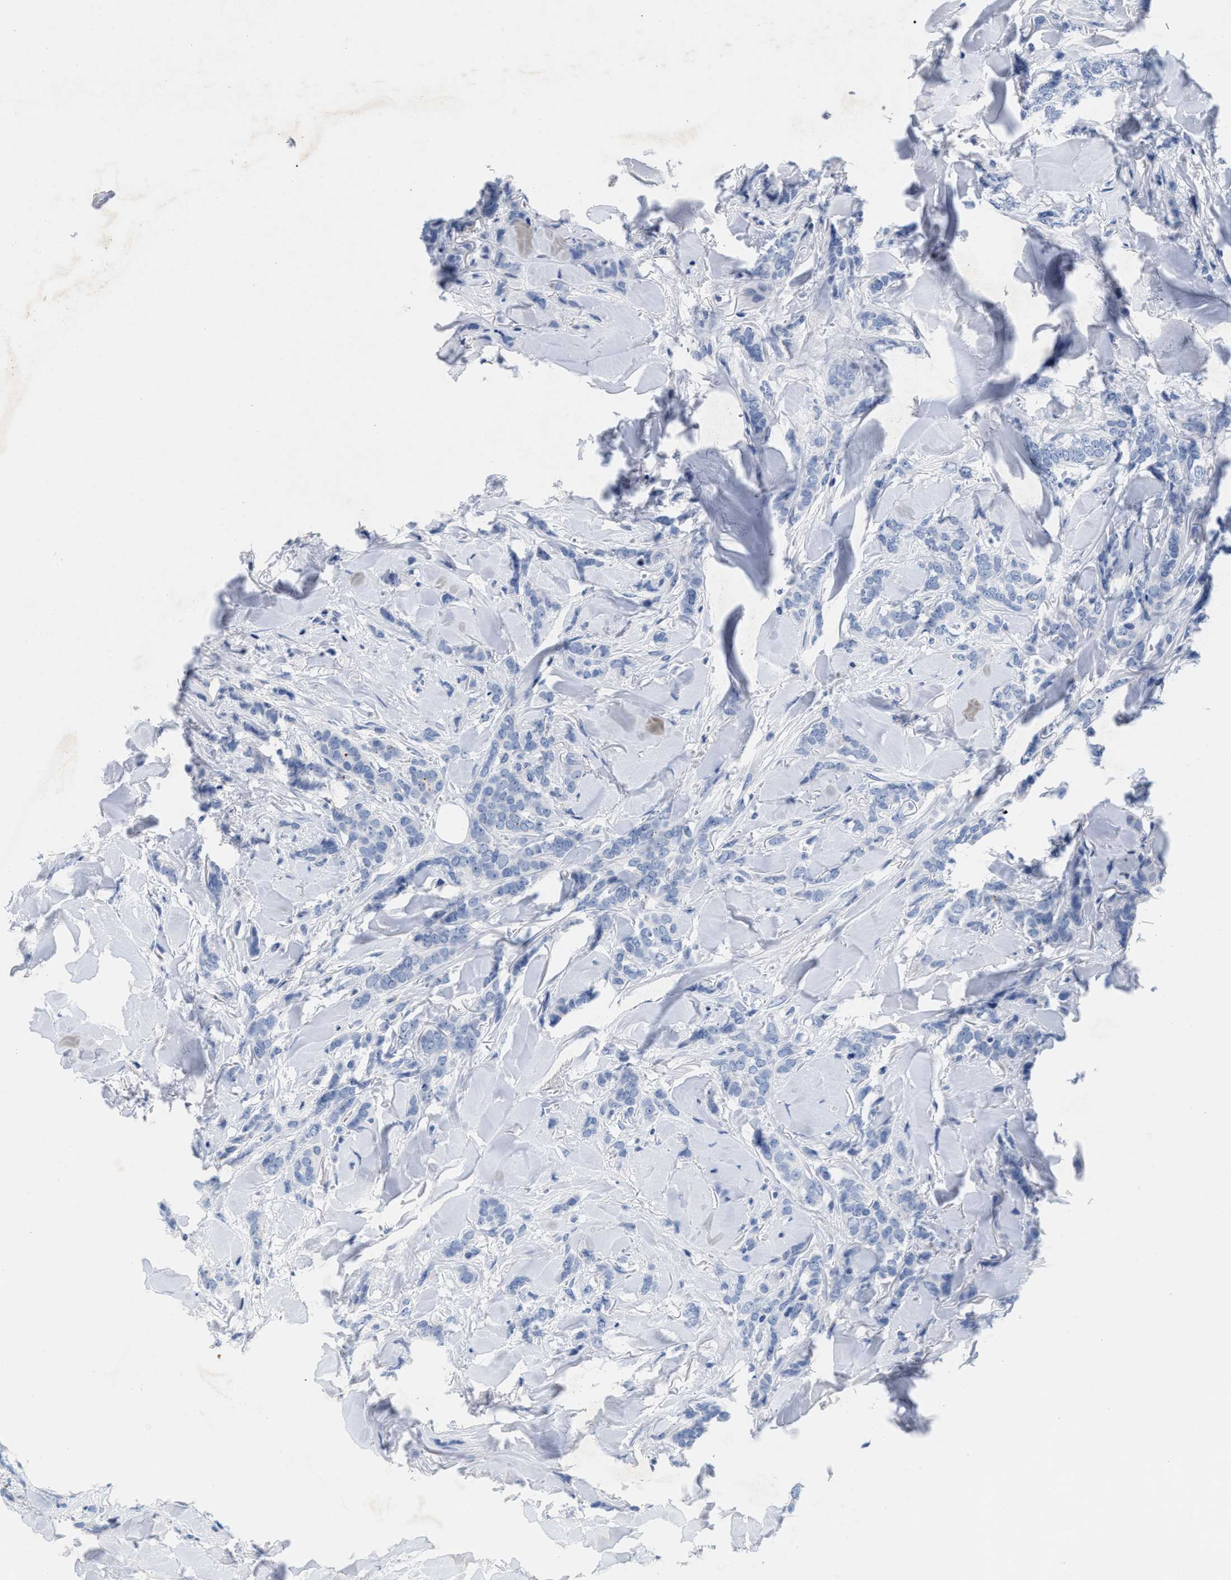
{"staining": {"intensity": "negative", "quantity": "none", "location": "none"}, "tissue": "breast cancer", "cell_type": "Tumor cells", "image_type": "cancer", "snomed": [{"axis": "morphology", "description": "Lobular carcinoma"}, {"axis": "topography", "description": "Skin"}, {"axis": "topography", "description": "Breast"}], "caption": "Breast lobular carcinoma was stained to show a protein in brown. There is no significant staining in tumor cells.", "gene": "TTC3", "patient": {"sex": "female", "age": 46}}